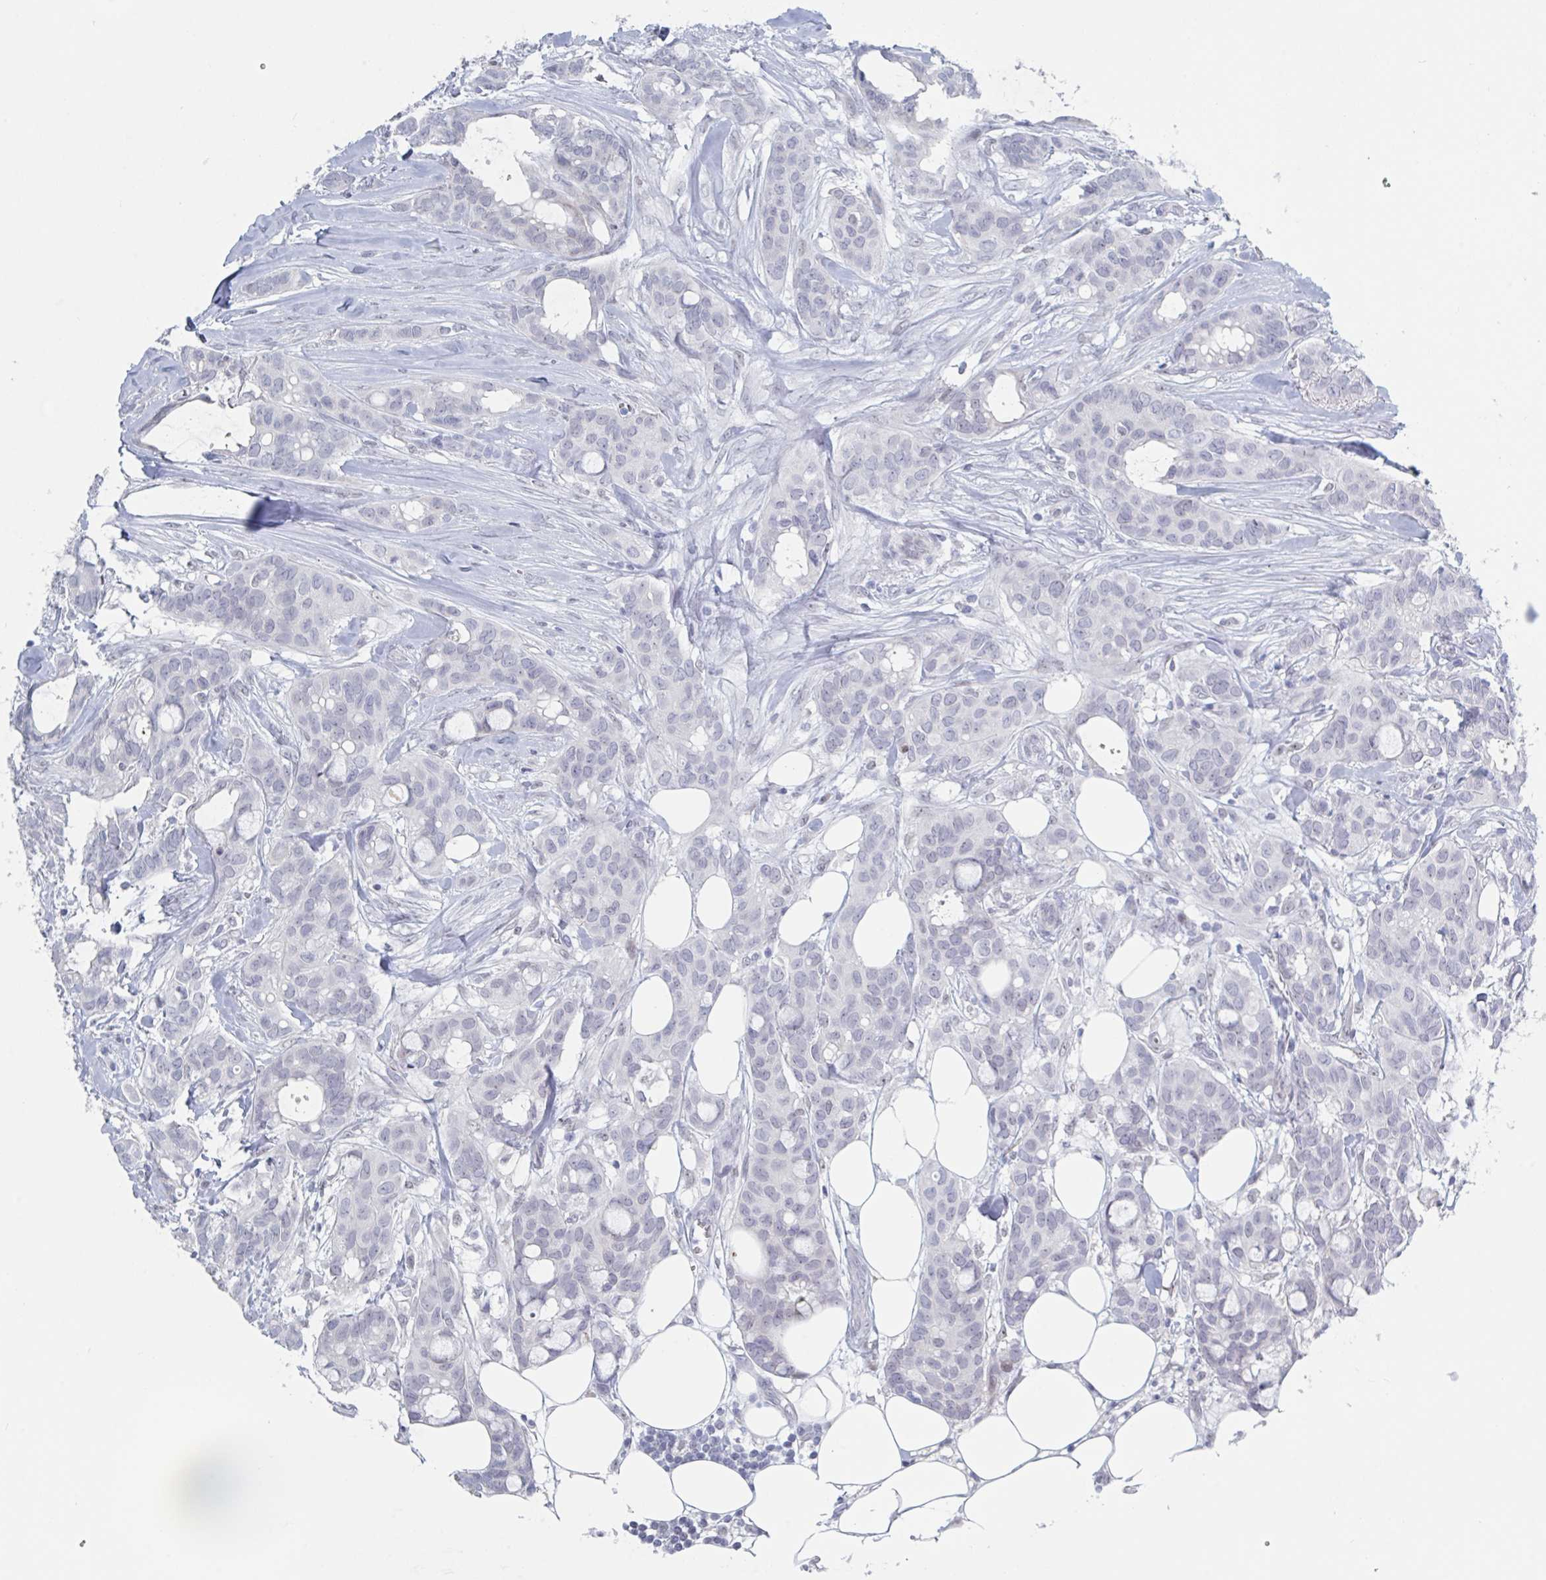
{"staining": {"intensity": "negative", "quantity": "none", "location": "none"}, "tissue": "breast cancer", "cell_type": "Tumor cells", "image_type": "cancer", "snomed": [{"axis": "morphology", "description": "Duct carcinoma"}, {"axis": "topography", "description": "Breast"}], "caption": "The photomicrograph displays no staining of tumor cells in breast cancer (intraductal carcinoma). The staining is performed using DAB (3,3'-diaminobenzidine) brown chromogen with nuclei counter-stained in using hematoxylin.", "gene": "NR1H2", "patient": {"sex": "female", "age": 84}}